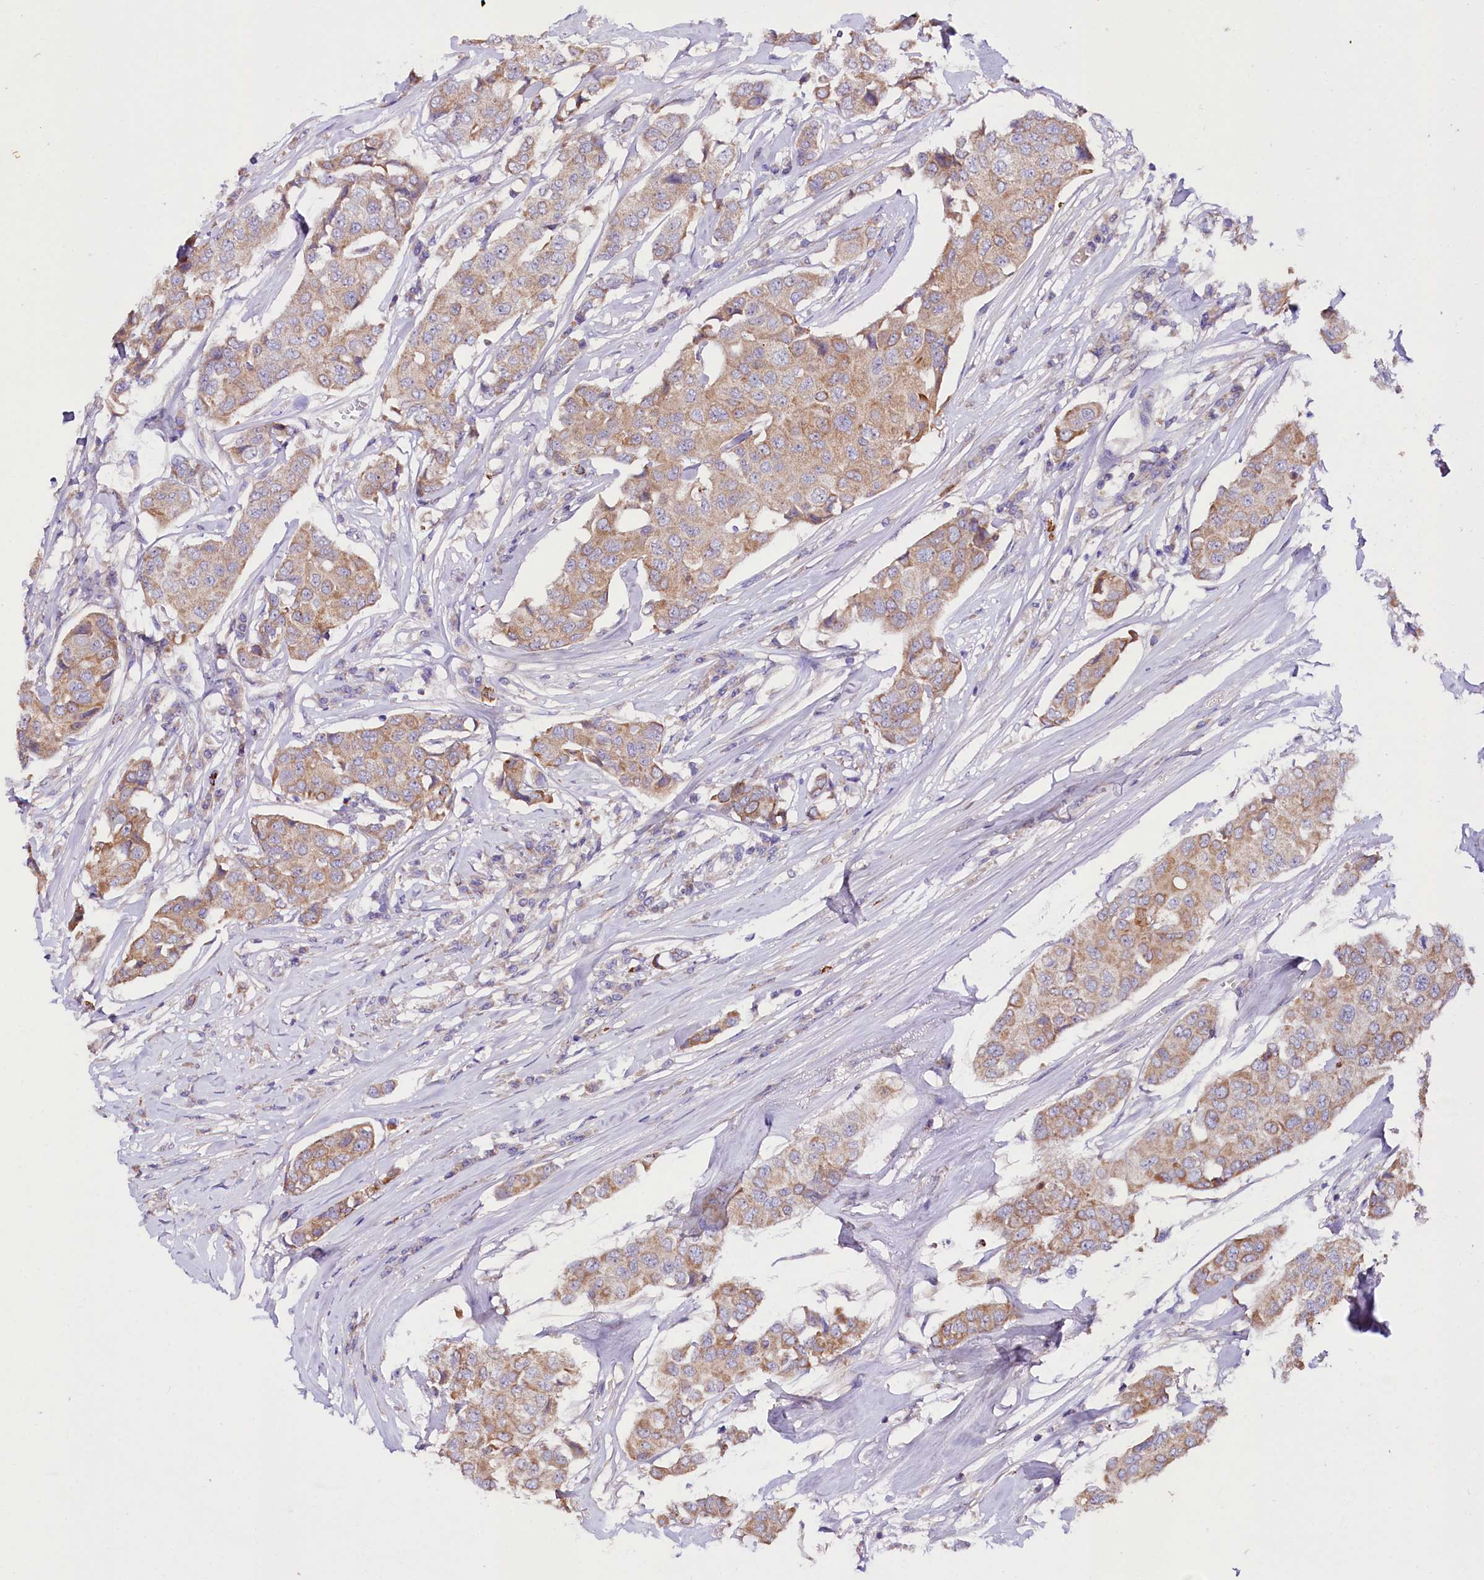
{"staining": {"intensity": "weak", "quantity": ">75%", "location": "cytoplasmic/membranous"}, "tissue": "breast cancer", "cell_type": "Tumor cells", "image_type": "cancer", "snomed": [{"axis": "morphology", "description": "Duct carcinoma"}, {"axis": "topography", "description": "Breast"}], "caption": "A photomicrograph of infiltrating ductal carcinoma (breast) stained for a protein displays weak cytoplasmic/membranous brown staining in tumor cells. (Brightfield microscopy of DAB IHC at high magnification).", "gene": "ZNF45", "patient": {"sex": "female", "age": 80}}